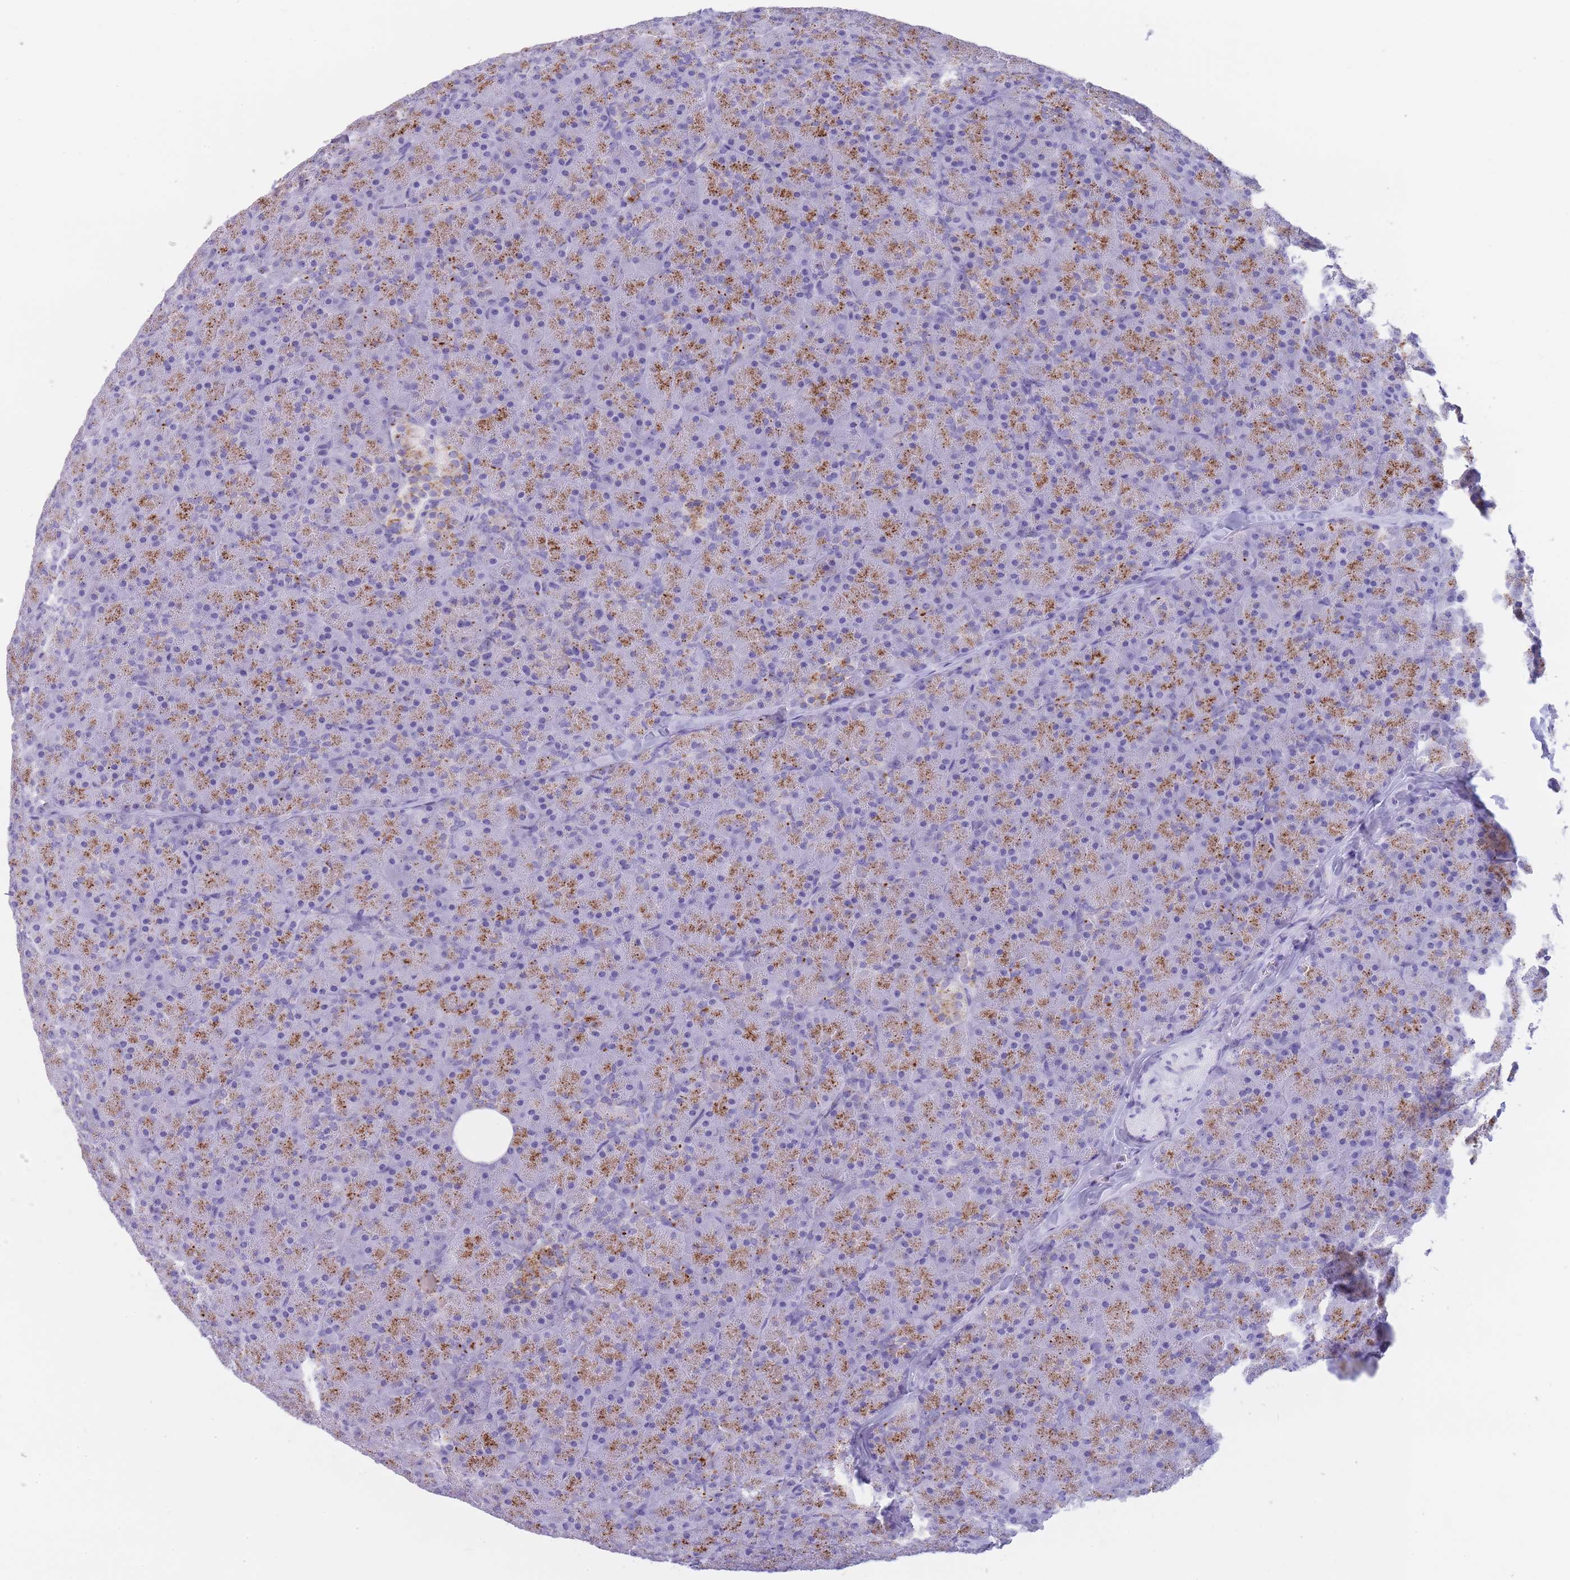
{"staining": {"intensity": "strong", "quantity": "25%-75%", "location": "cytoplasmic/membranous"}, "tissue": "pancreas", "cell_type": "Exocrine glandular cells", "image_type": "normal", "snomed": [{"axis": "morphology", "description": "Normal tissue, NOS"}, {"axis": "topography", "description": "Pancreas"}], "caption": "Brown immunohistochemical staining in unremarkable human pancreas shows strong cytoplasmic/membranous expression in approximately 25%-75% of exocrine glandular cells. The protein of interest is stained brown, and the nuclei are stained in blue (DAB (3,3'-diaminobenzidine) IHC with brightfield microscopy, high magnification).", "gene": "GAA", "patient": {"sex": "male", "age": 36}}